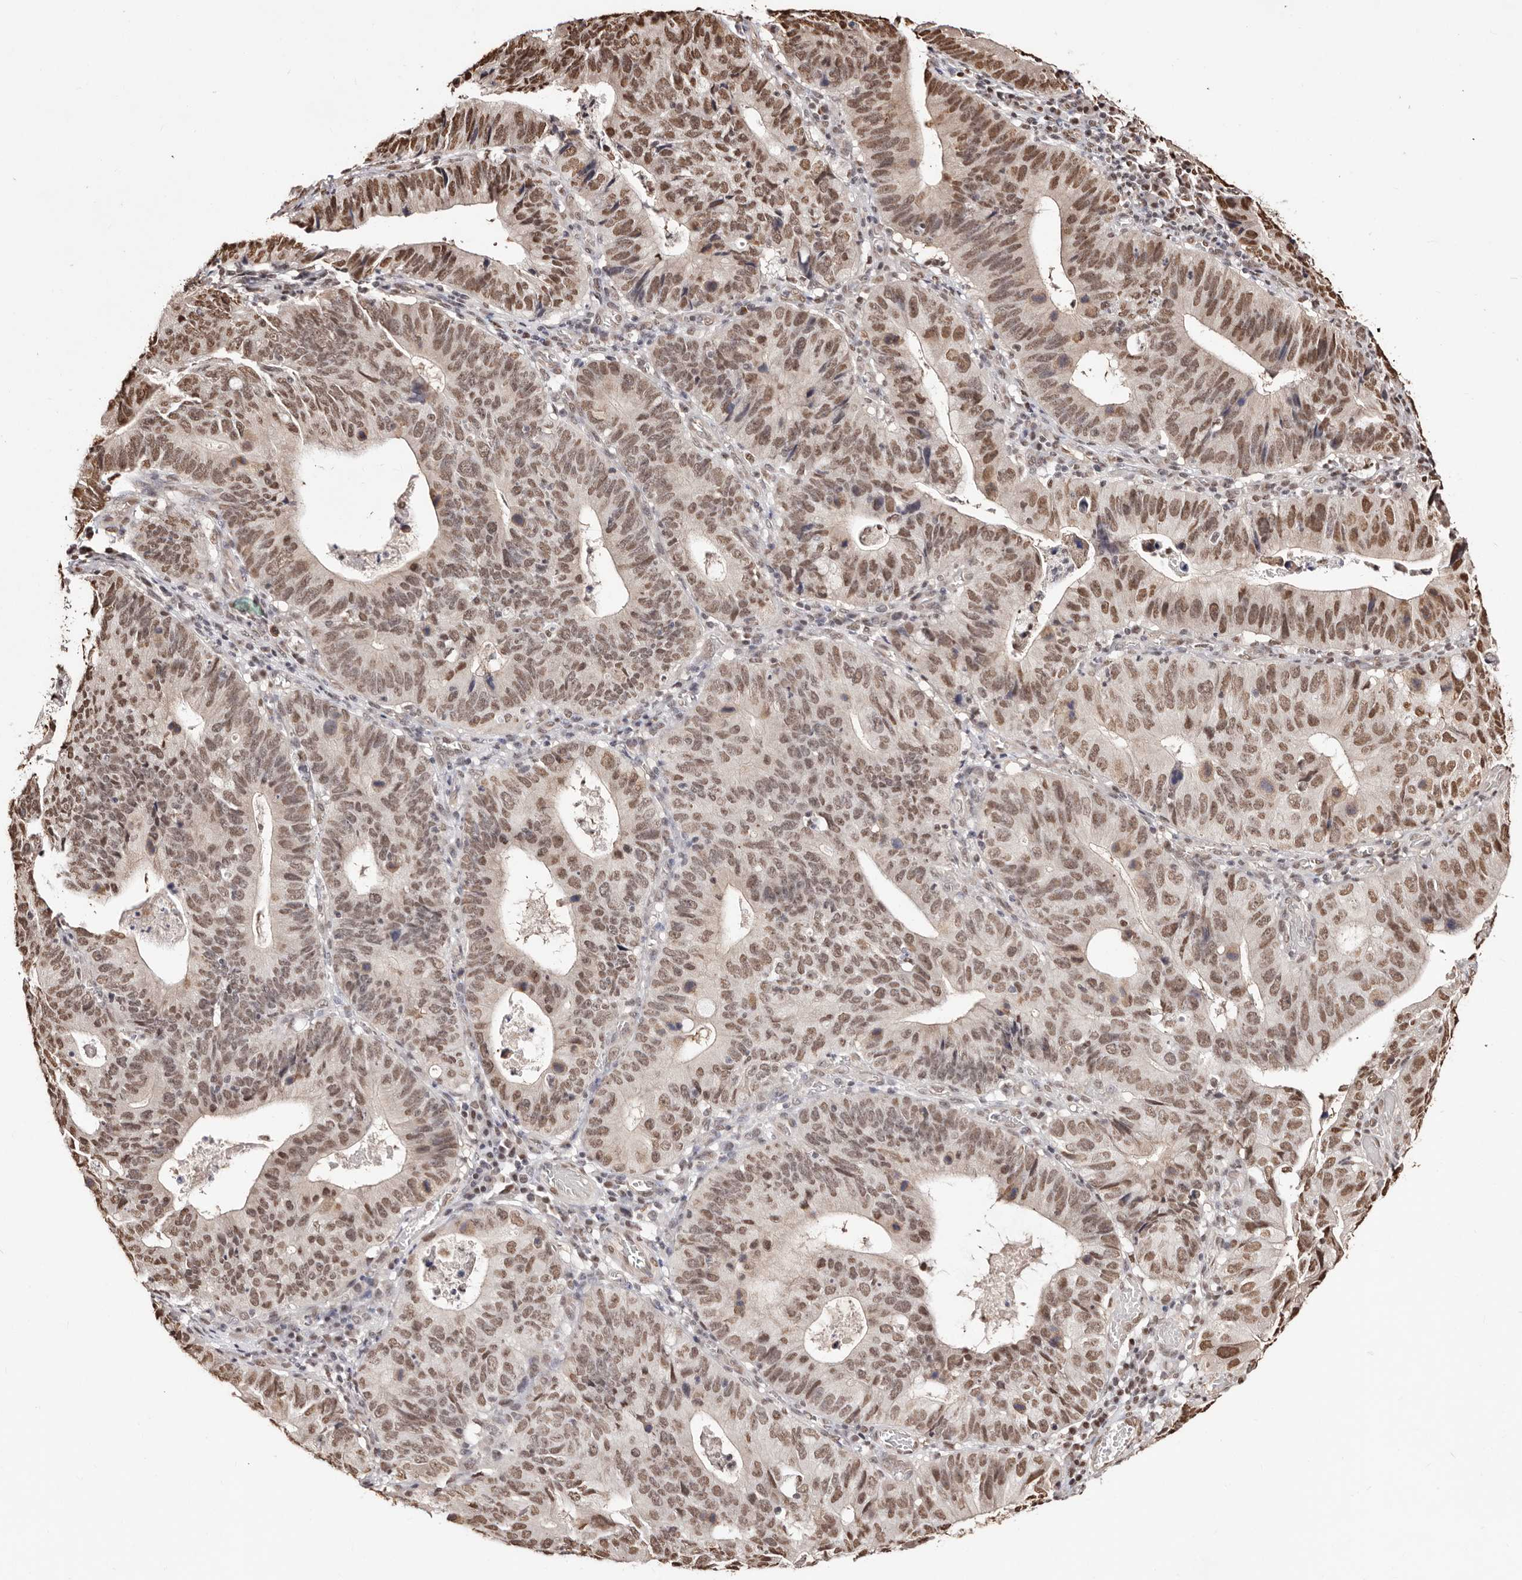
{"staining": {"intensity": "moderate", "quantity": ">75%", "location": "nuclear"}, "tissue": "stomach cancer", "cell_type": "Tumor cells", "image_type": "cancer", "snomed": [{"axis": "morphology", "description": "Adenocarcinoma, NOS"}, {"axis": "topography", "description": "Stomach"}], "caption": "This micrograph shows IHC staining of human stomach cancer, with medium moderate nuclear positivity in about >75% of tumor cells.", "gene": "BICRAL", "patient": {"sex": "male", "age": 59}}